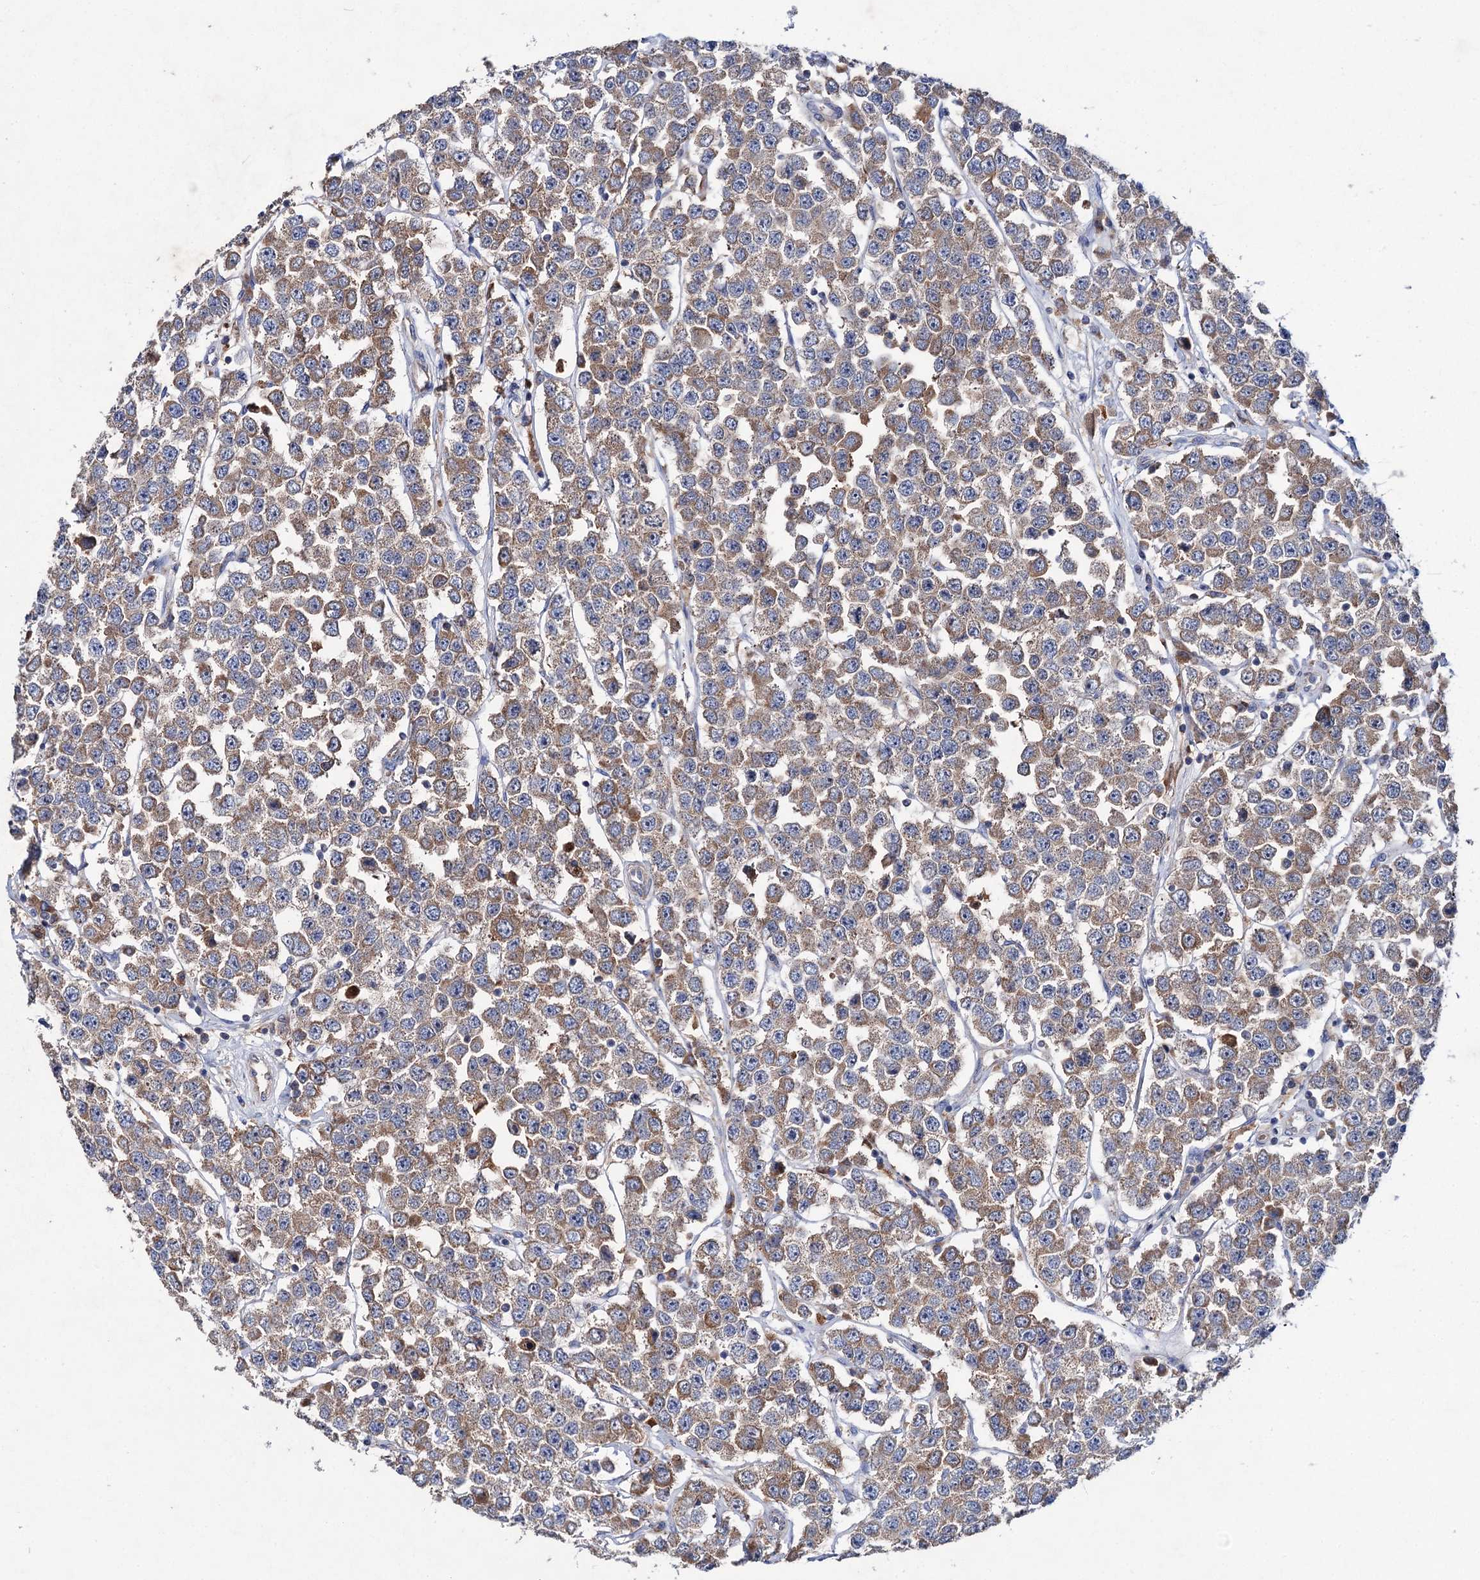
{"staining": {"intensity": "moderate", "quantity": ">75%", "location": "cytoplasmic/membranous"}, "tissue": "testis cancer", "cell_type": "Tumor cells", "image_type": "cancer", "snomed": [{"axis": "morphology", "description": "Seminoma, NOS"}, {"axis": "topography", "description": "Testis"}], "caption": "The image demonstrates immunohistochemical staining of testis cancer. There is moderate cytoplasmic/membranous expression is appreciated in approximately >75% of tumor cells.", "gene": "CLPB", "patient": {"sex": "male", "age": 28}}